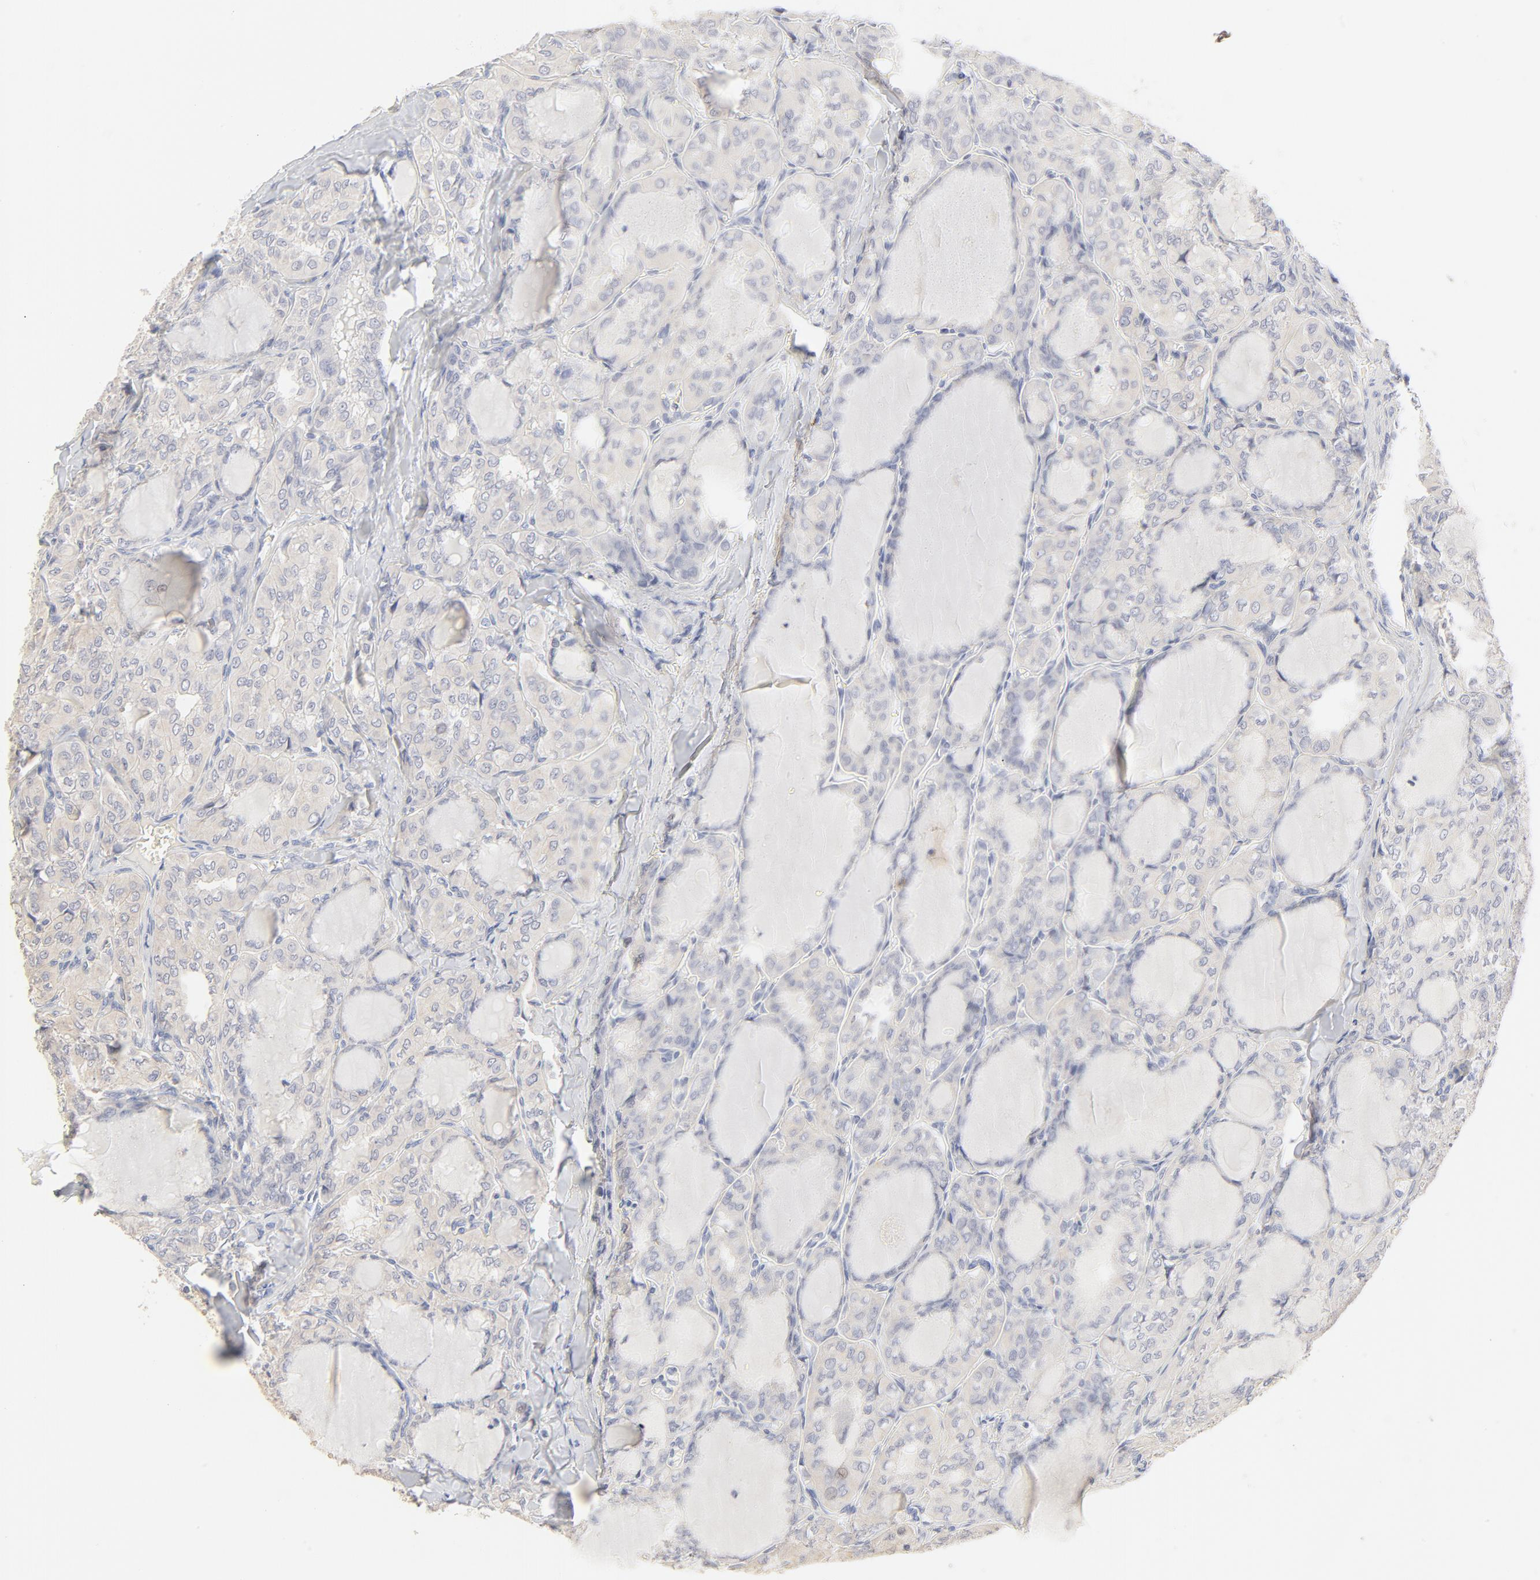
{"staining": {"intensity": "negative", "quantity": "none", "location": "none"}, "tissue": "thyroid cancer", "cell_type": "Tumor cells", "image_type": "cancer", "snomed": [{"axis": "morphology", "description": "Papillary adenocarcinoma, NOS"}, {"axis": "topography", "description": "Thyroid gland"}], "caption": "An image of human thyroid cancer is negative for staining in tumor cells.", "gene": "FCGBP", "patient": {"sex": "male", "age": 20}}